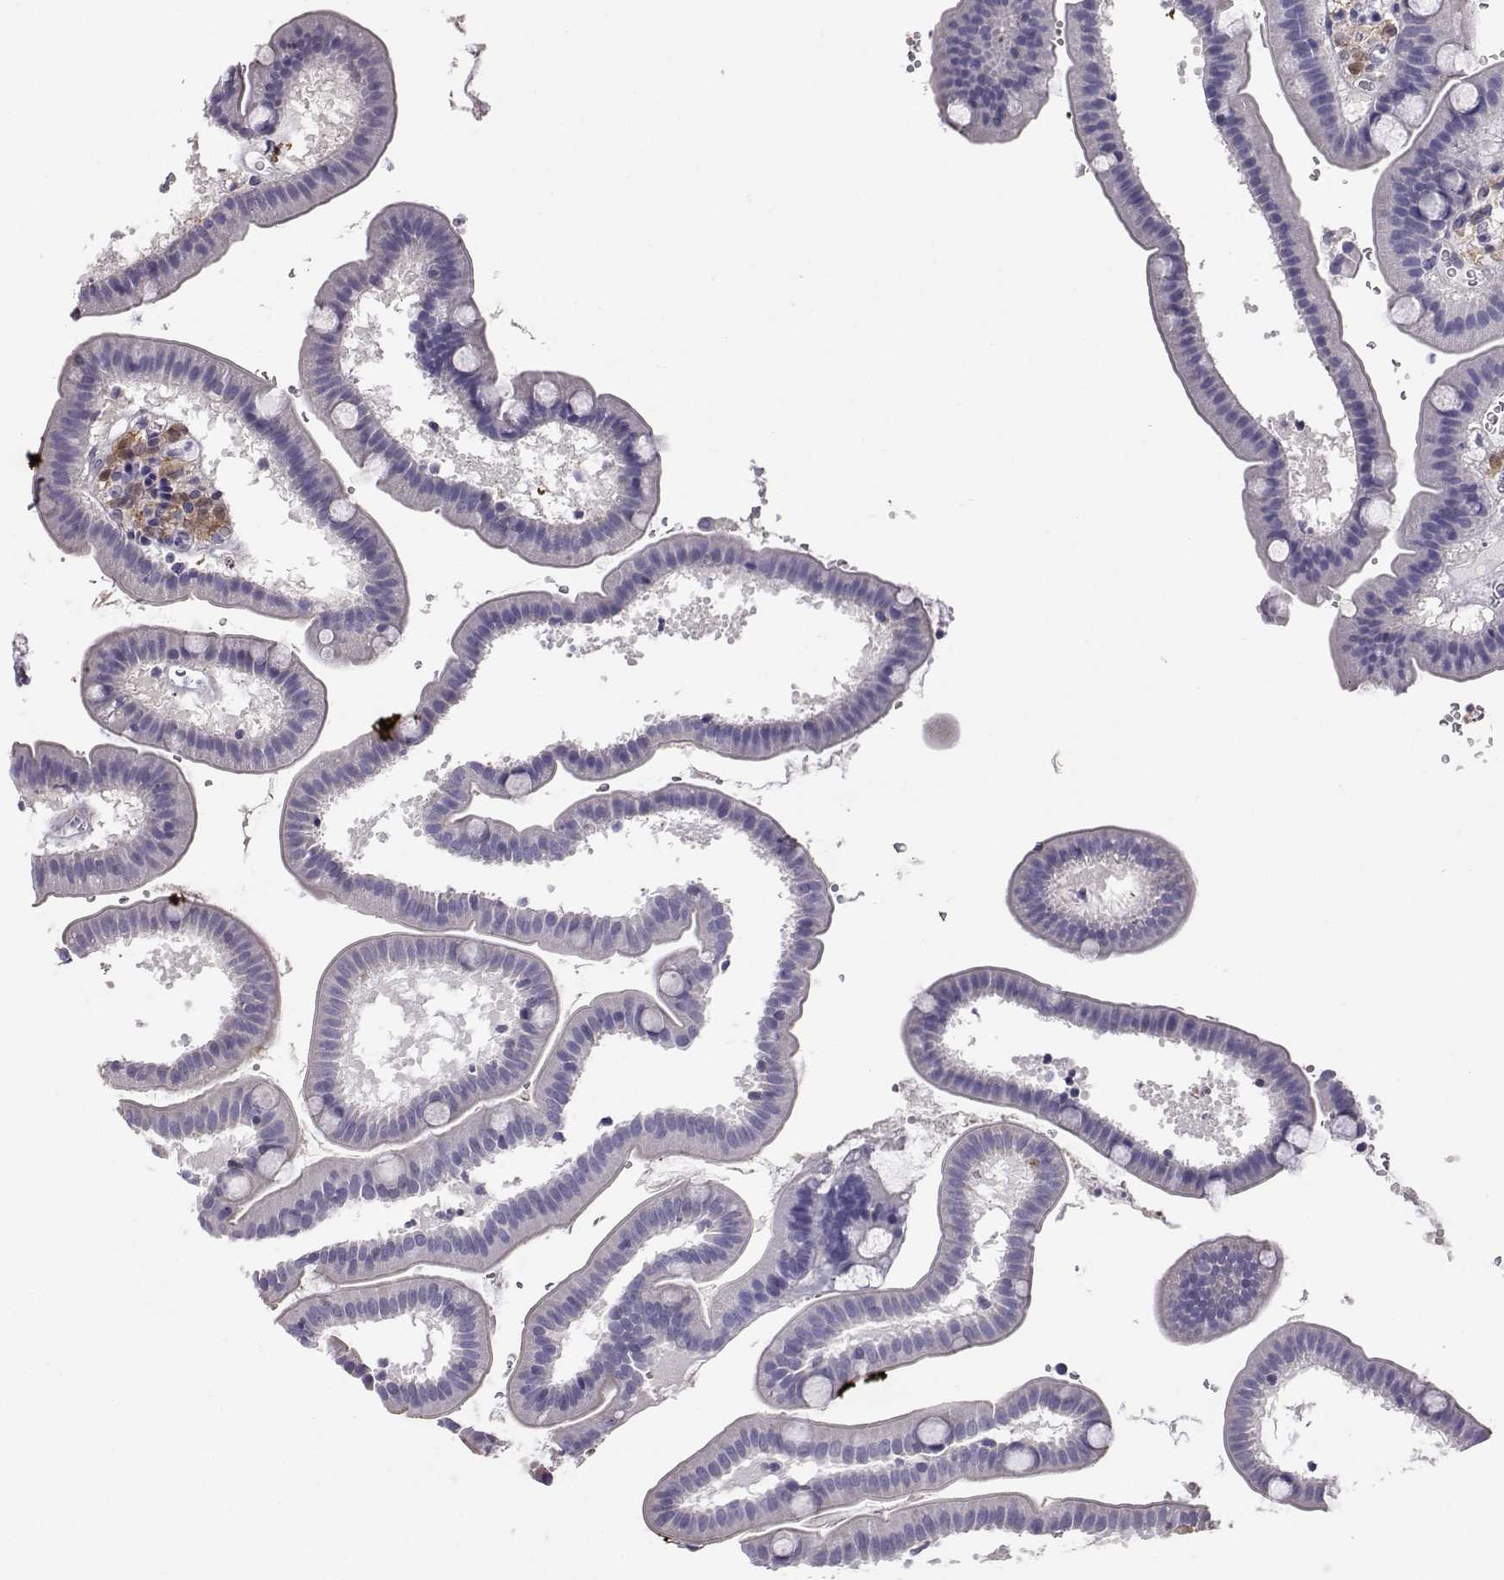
{"staining": {"intensity": "negative", "quantity": "none", "location": "none"}, "tissue": "duodenum", "cell_type": "Glandular cells", "image_type": "normal", "snomed": [{"axis": "morphology", "description": "Normal tissue, NOS"}, {"axis": "topography", "description": "Duodenum"}], "caption": "This is an IHC micrograph of normal human duodenum. There is no staining in glandular cells.", "gene": "AKR1B1", "patient": {"sex": "male", "age": 59}}